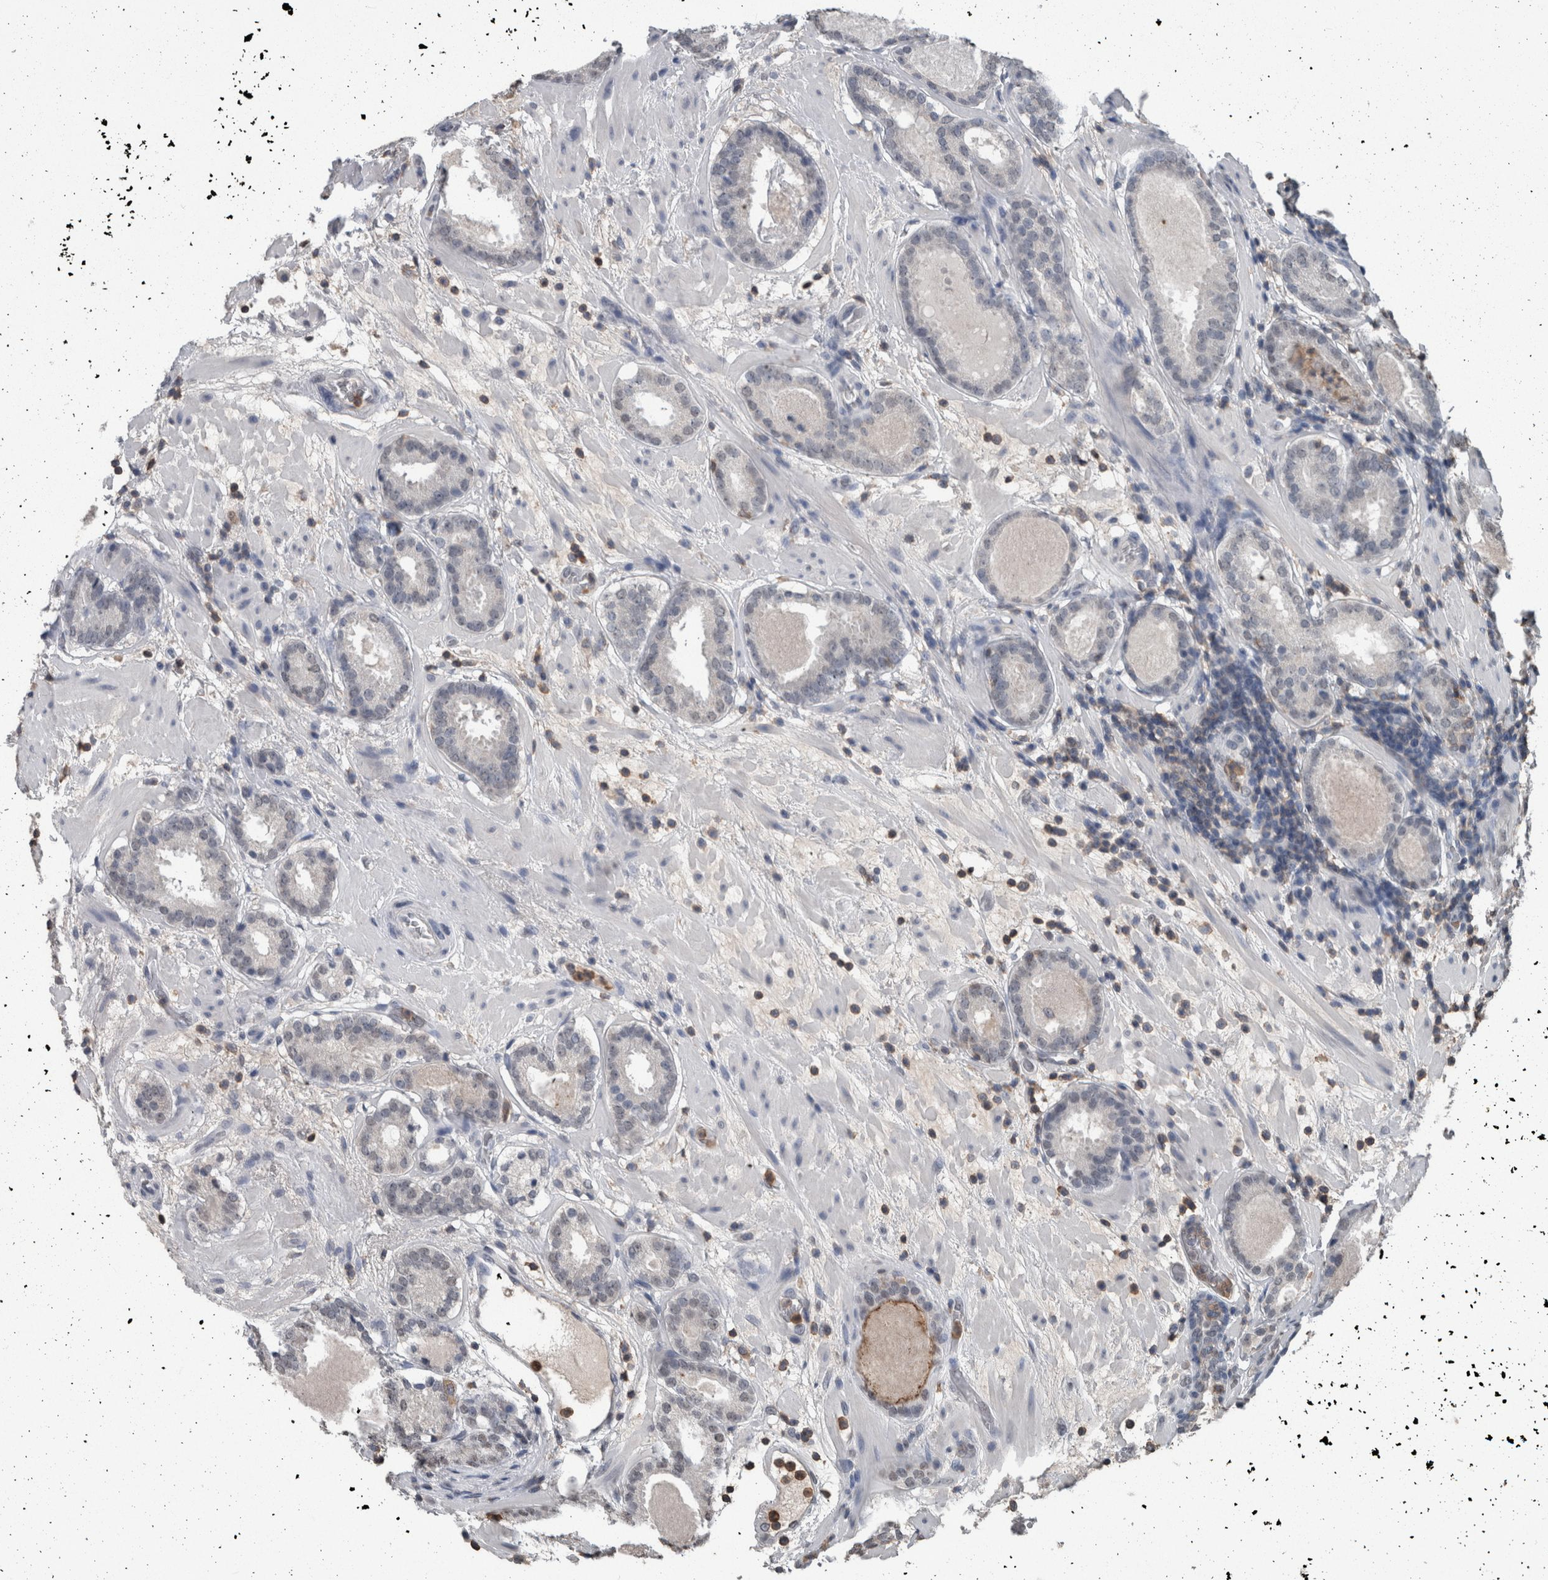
{"staining": {"intensity": "negative", "quantity": "none", "location": "none"}, "tissue": "prostate cancer", "cell_type": "Tumor cells", "image_type": "cancer", "snomed": [{"axis": "morphology", "description": "Adenocarcinoma, Low grade"}, {"axis": "topography", "description": "Prostate"}], "caption": "Tumor cells are negative for brown protein staining in prostate cancer.", "gene": "MAFF", "patient": {"sex": "male", "age": 69}}